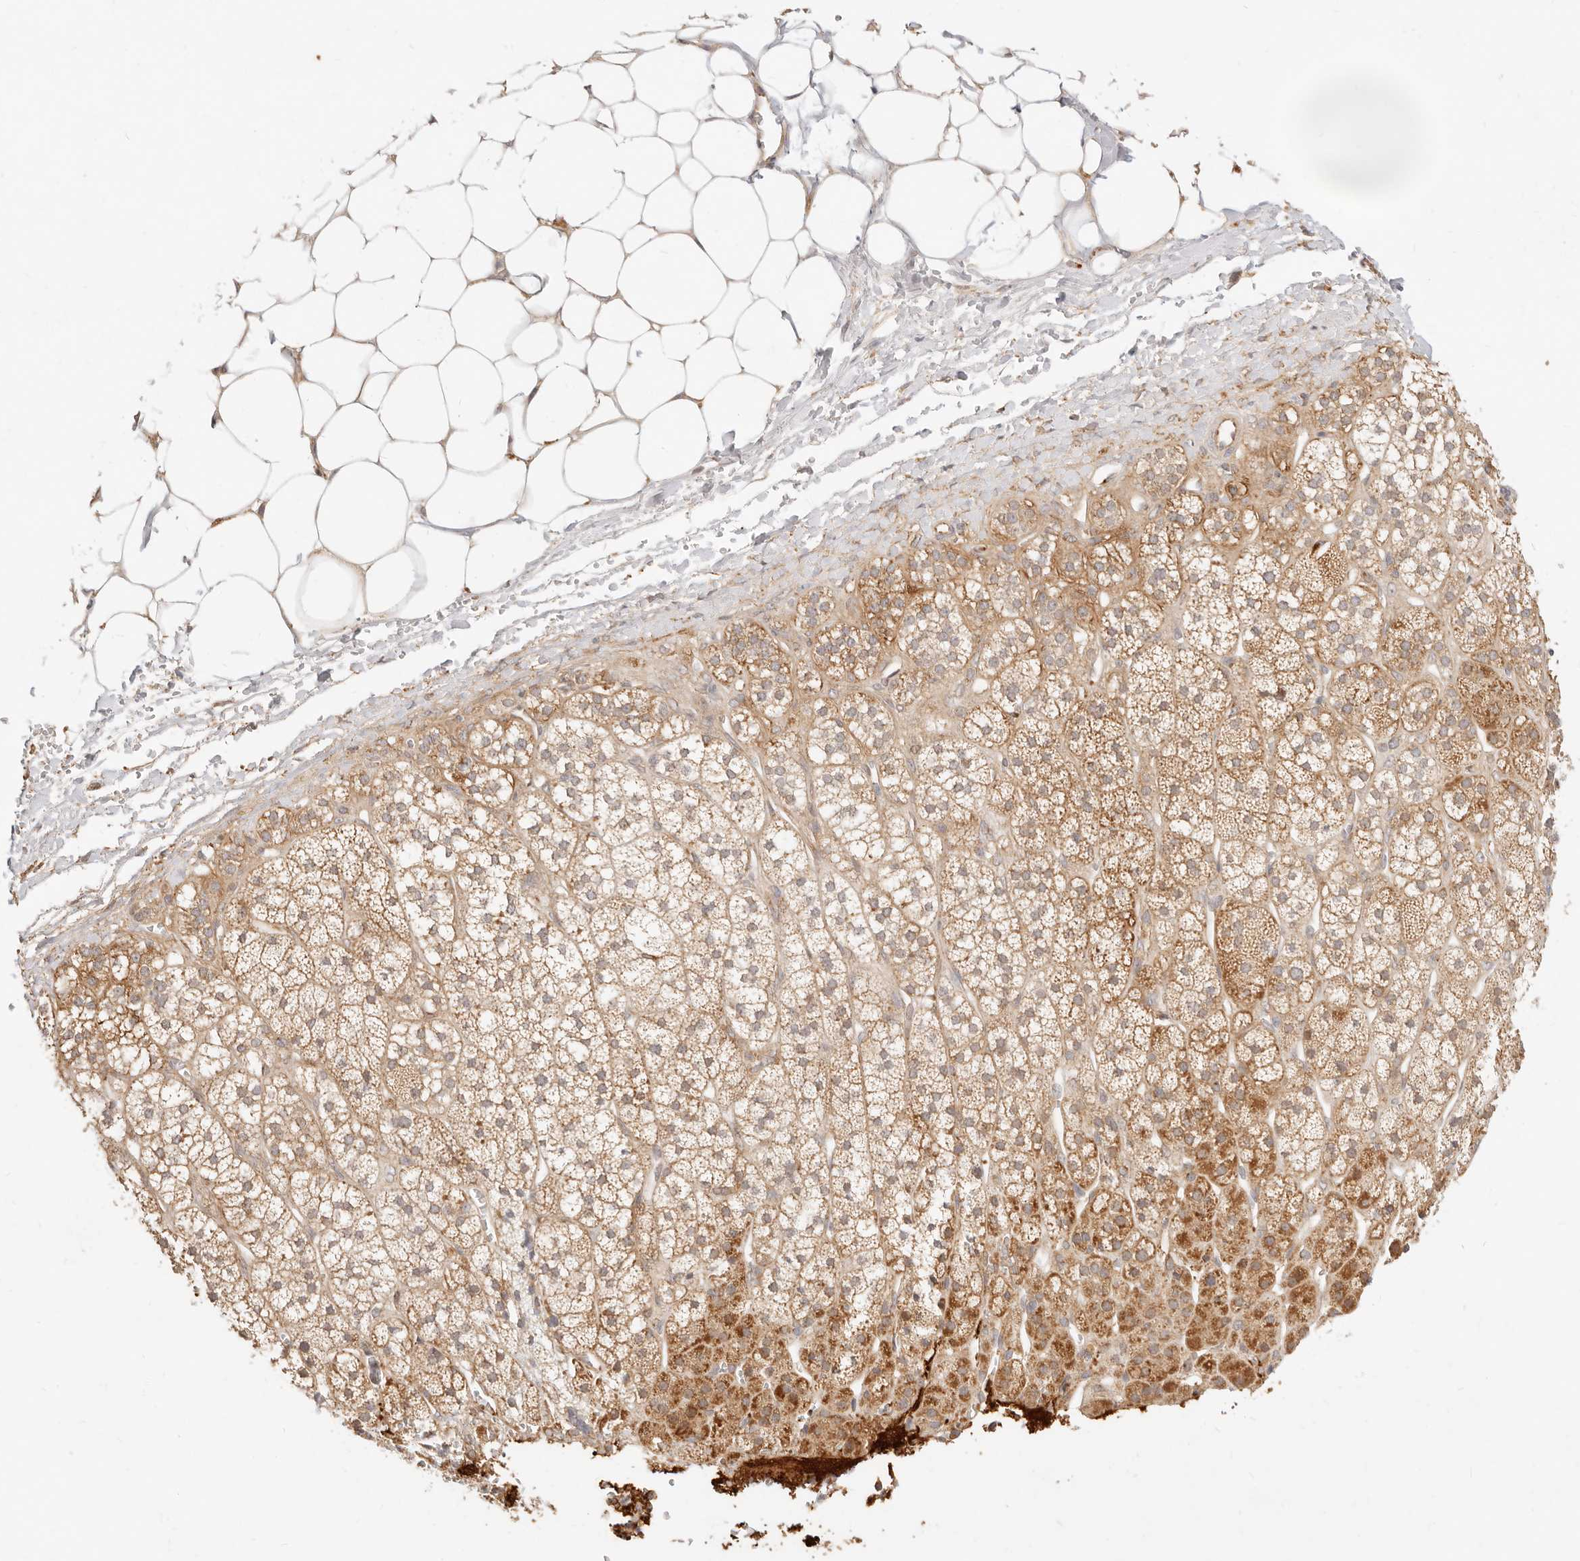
{"staining": {"intensity": "strong", "quantity": ">75%", "location": "cytoplasmic/membranous"}, "tissue": "adrenal gland", "cell_type": "Glandular cells", "image_type": "normal", "snomed": [{"axis": "morphology", "description": "Normal tissue, NOS"}, {"axis": "topography", "description": "Adrenal gland"}], "caption": "Glandular cells demonstrate high levels of strong cytoplasmic/membranous expression in approximately >75% of cells in normal adrenal gland.", "gene": "UBXN10", "patient": {"sex": "male", "age": 56}}